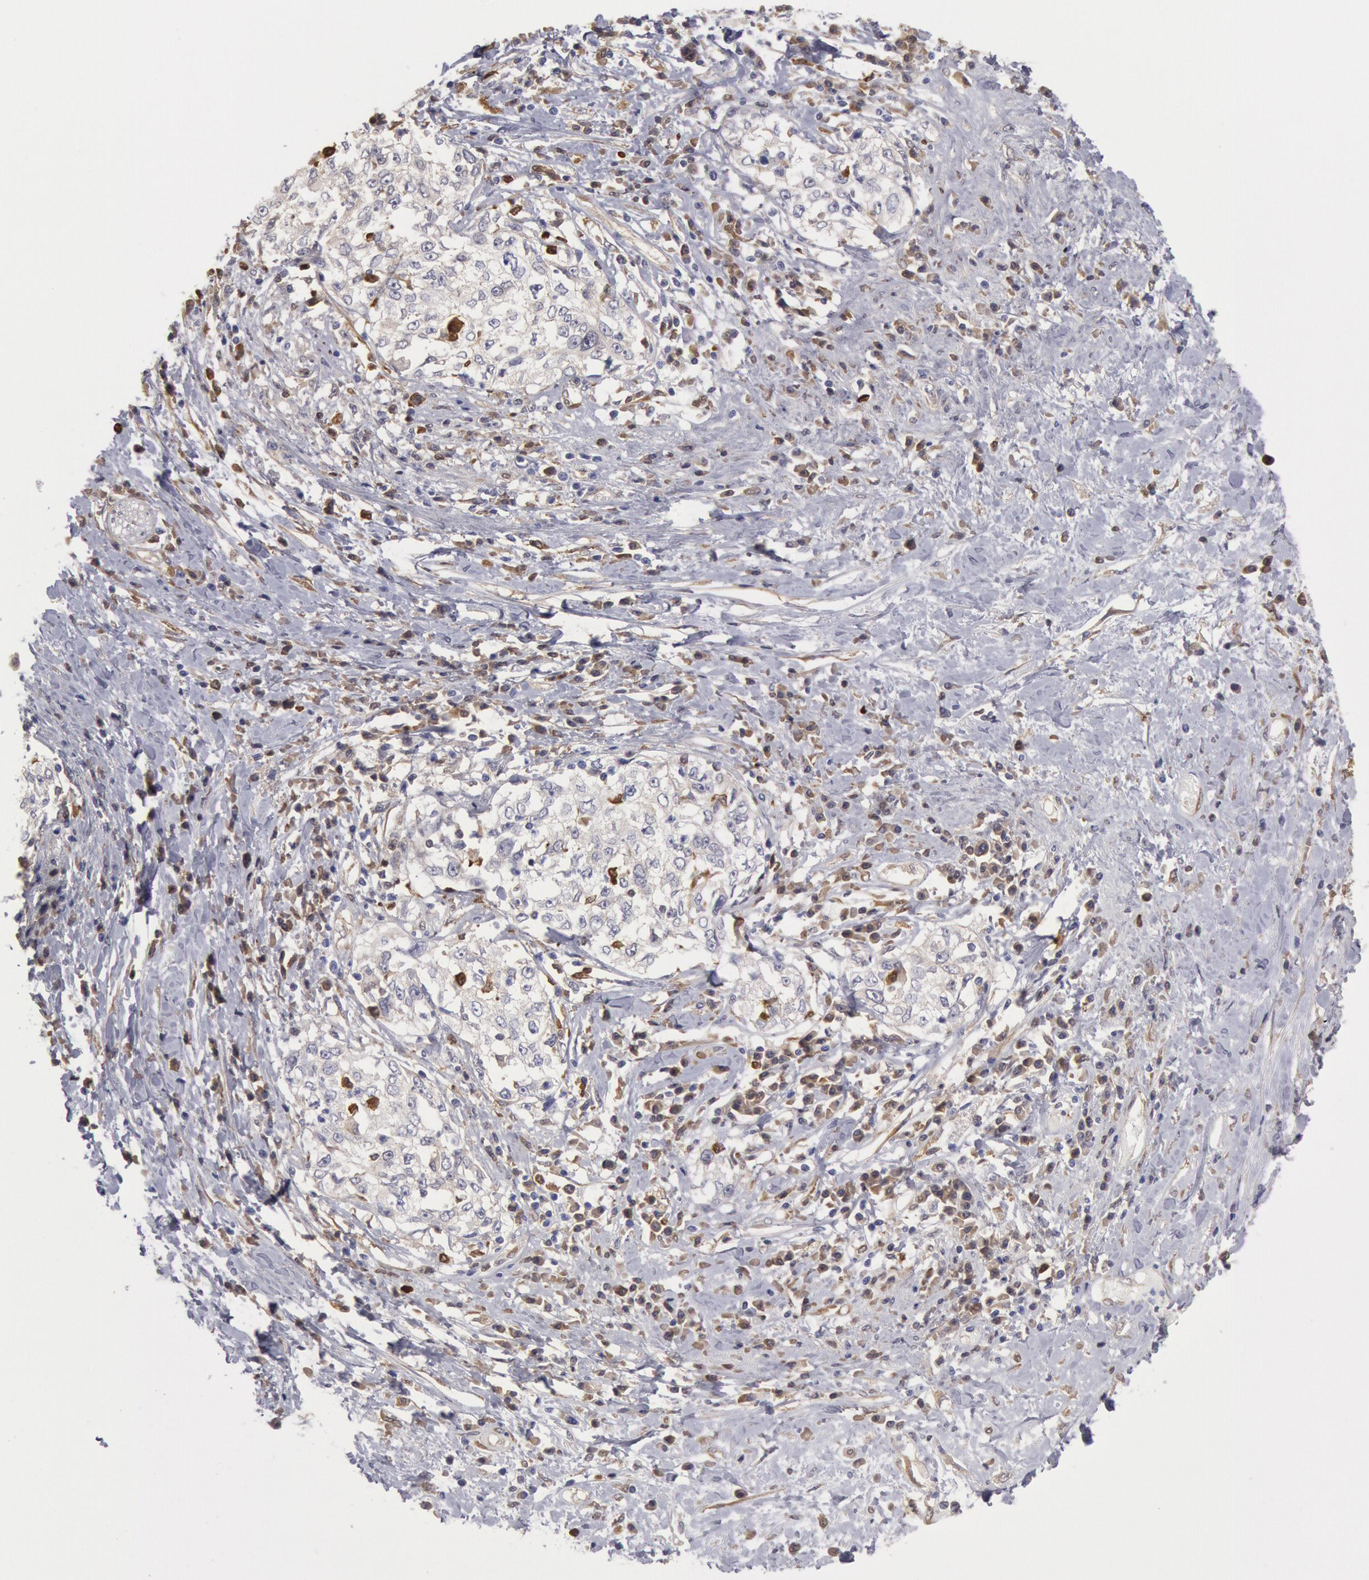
{"staining": {"intensity": "negative", "quantity": "none", "location": "none"}, "tissue": "cervical cancer", "cell_type": "Tumor cells", "image_type": "cancer", "snomed": [{"axis": "morphology", "description": "Squamous cell carcinoma, NOS"}, {"axis": "topography", "description": "Cervix"}], "caption": "Immunohistochemistry histopathology image of human squamous cell carcinoma (cervical) stained for a protein (brown), which exhibits no positivity in tumor cells.", "gene": "CCDC50", "patient": {"sex": "female", "age": 57}}